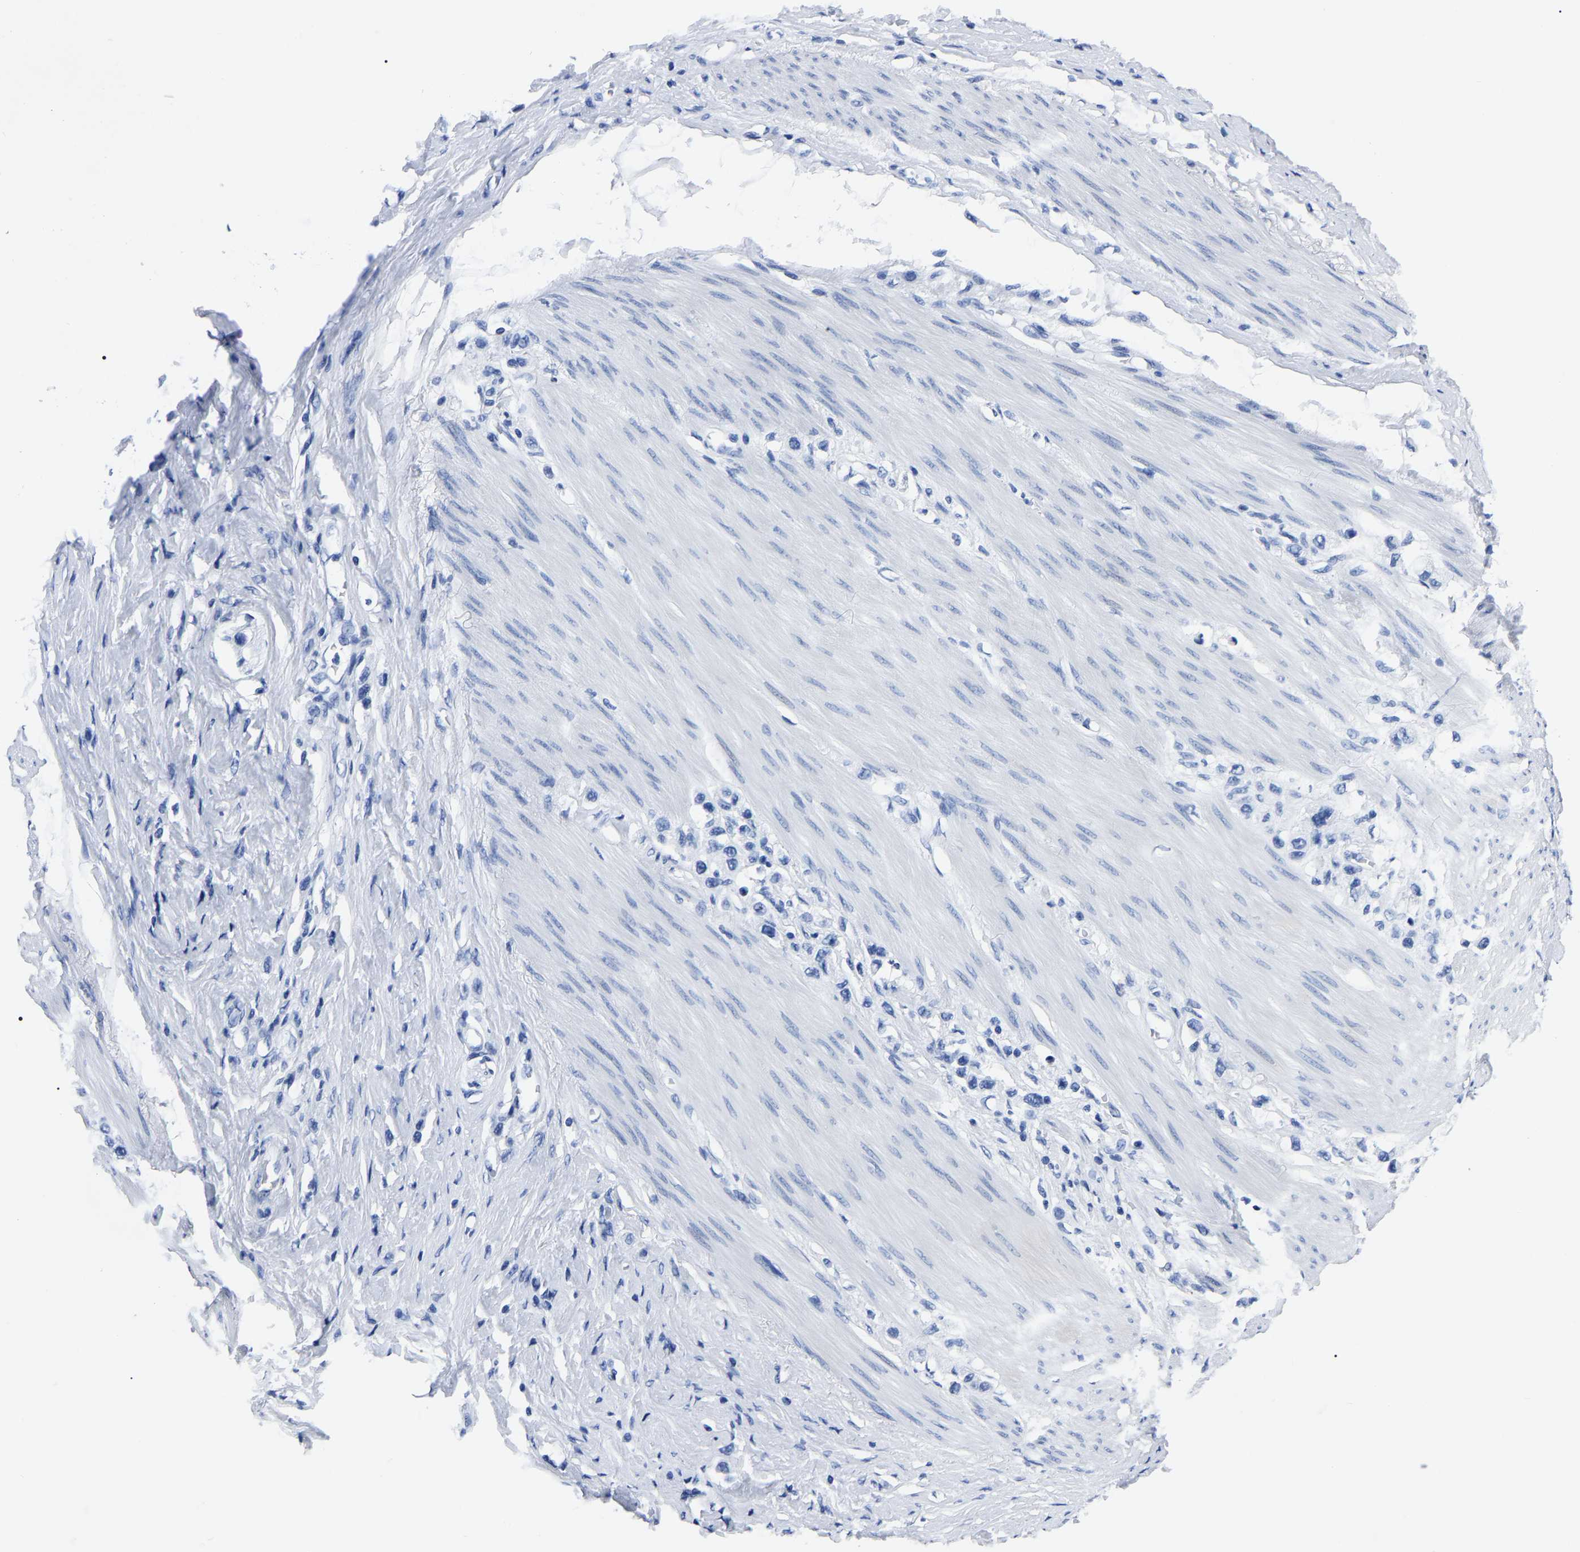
{"staining": {"intensity": "negative", "quantity": "none", "location": "none"}, "tissue": "stomach cancer", "cell_type": "Tumor cells", "image_type": "cancer", "snomed": [{"axis": "morphology", "description": "Adenocarcinoma, NOS"}, {"axis": "topography", "description": "Stomach"}], "caption": "A histopathology image of human stomach cancer (adenocarcinoma) is negative for staining in tumor cells.", "gene": "IMPG2", "patient": {"sex": "female", "age": 65}}